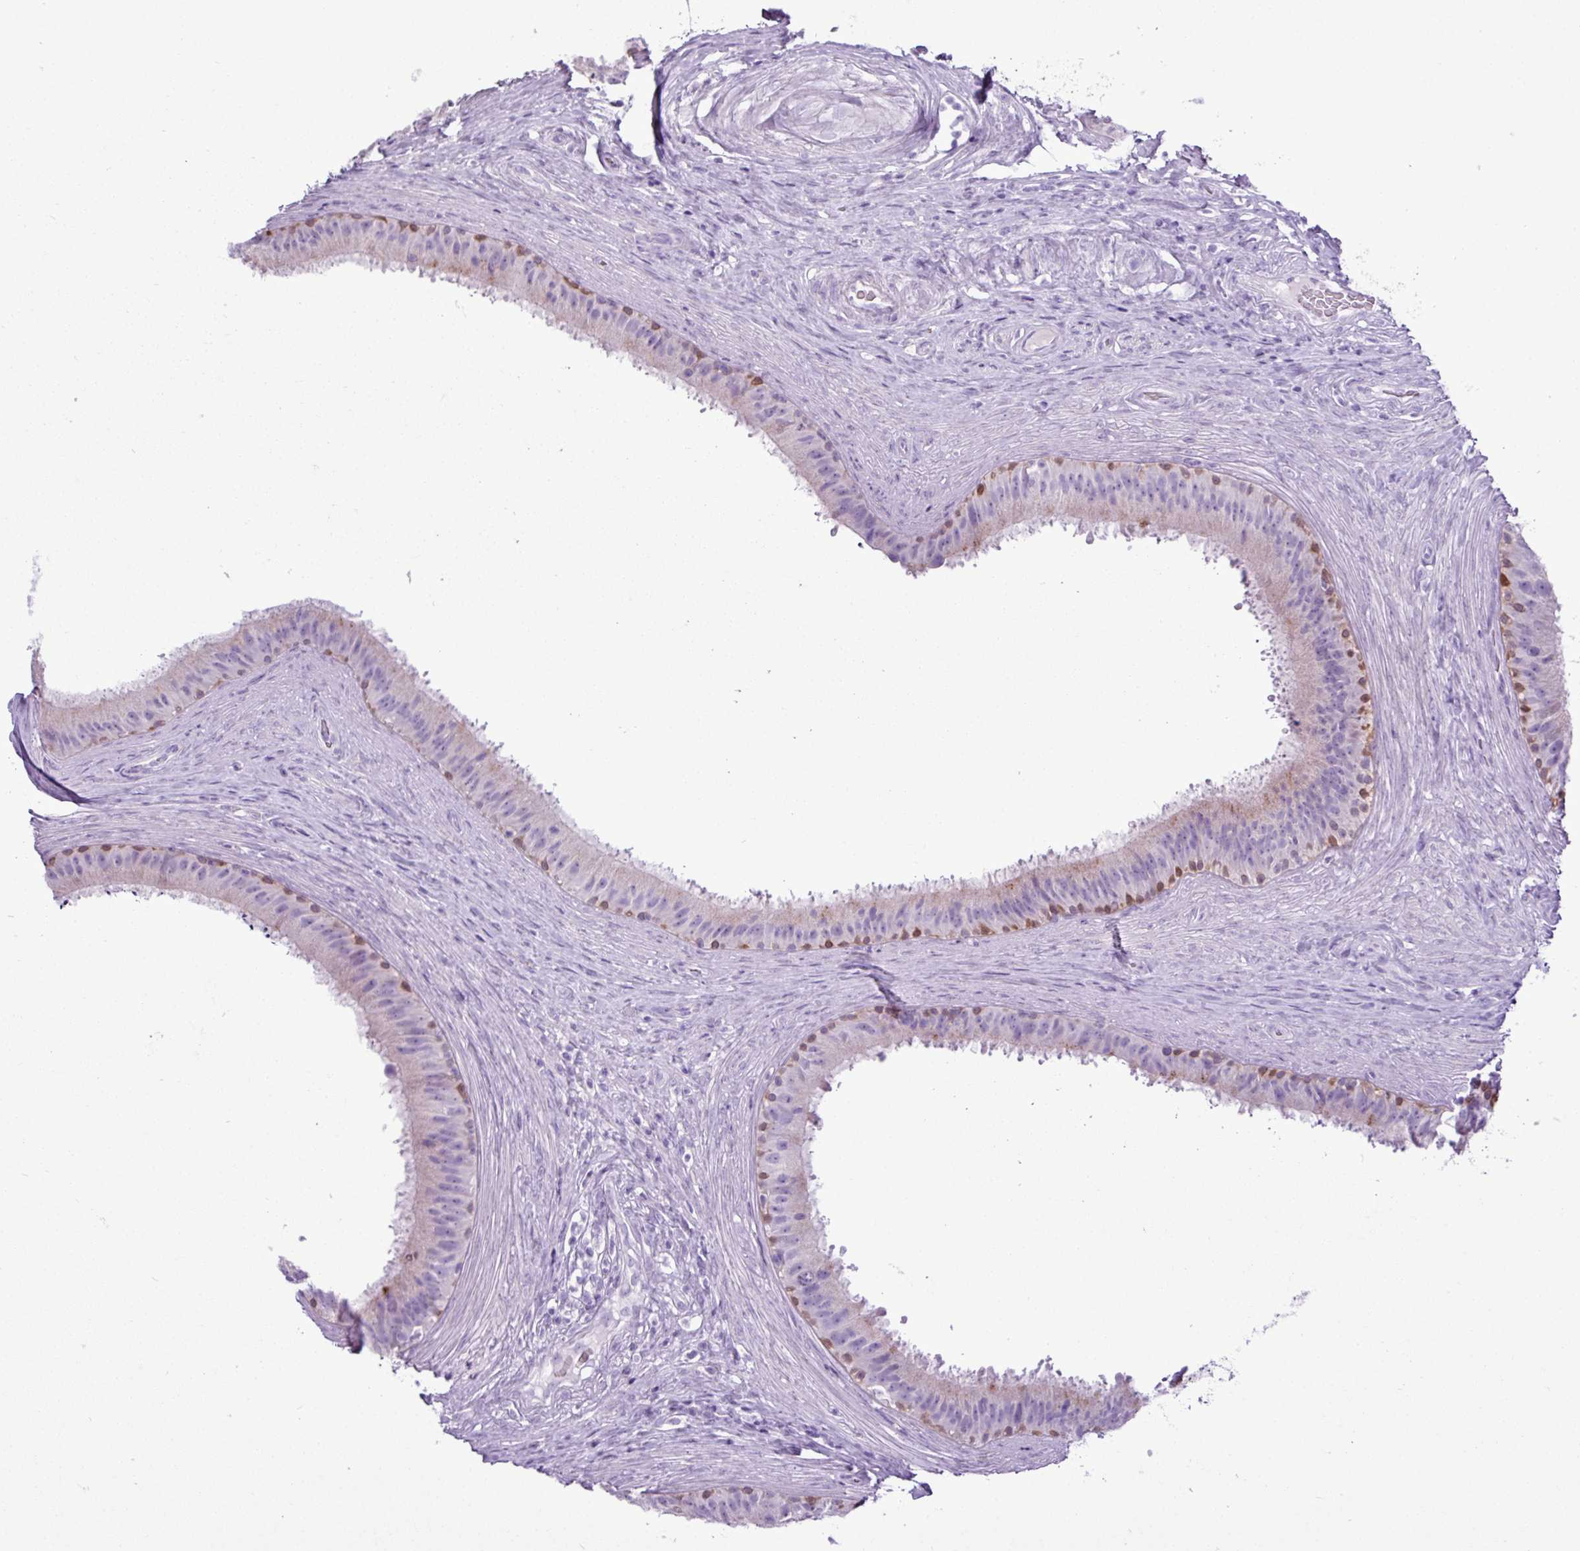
{"staining": {"intensity": "moderate", "quantity": "25%-75%", "location": "cytoplasmic/membranous,nuclear"}, "tissue": "epididymis", "cell_type": "Glandular cells", "image_type": "normal", "snomed": [{"axis": "morphology", "description": "Normal tissue, NOS"}, {"axis": "topography", "description": "Testis"}, {"axis": "topography", "description": "Epididymis"}], "caption": "Immunohistochemistry (IHC) of unremarkable epididymis reveals medium levels of moderate cytoplasmic/membranous,nuclear staining in approximately 25%-75% of glandular cells.", "gene": "ALDH3A1", "patient": {"sex": "male", "age": 41}}